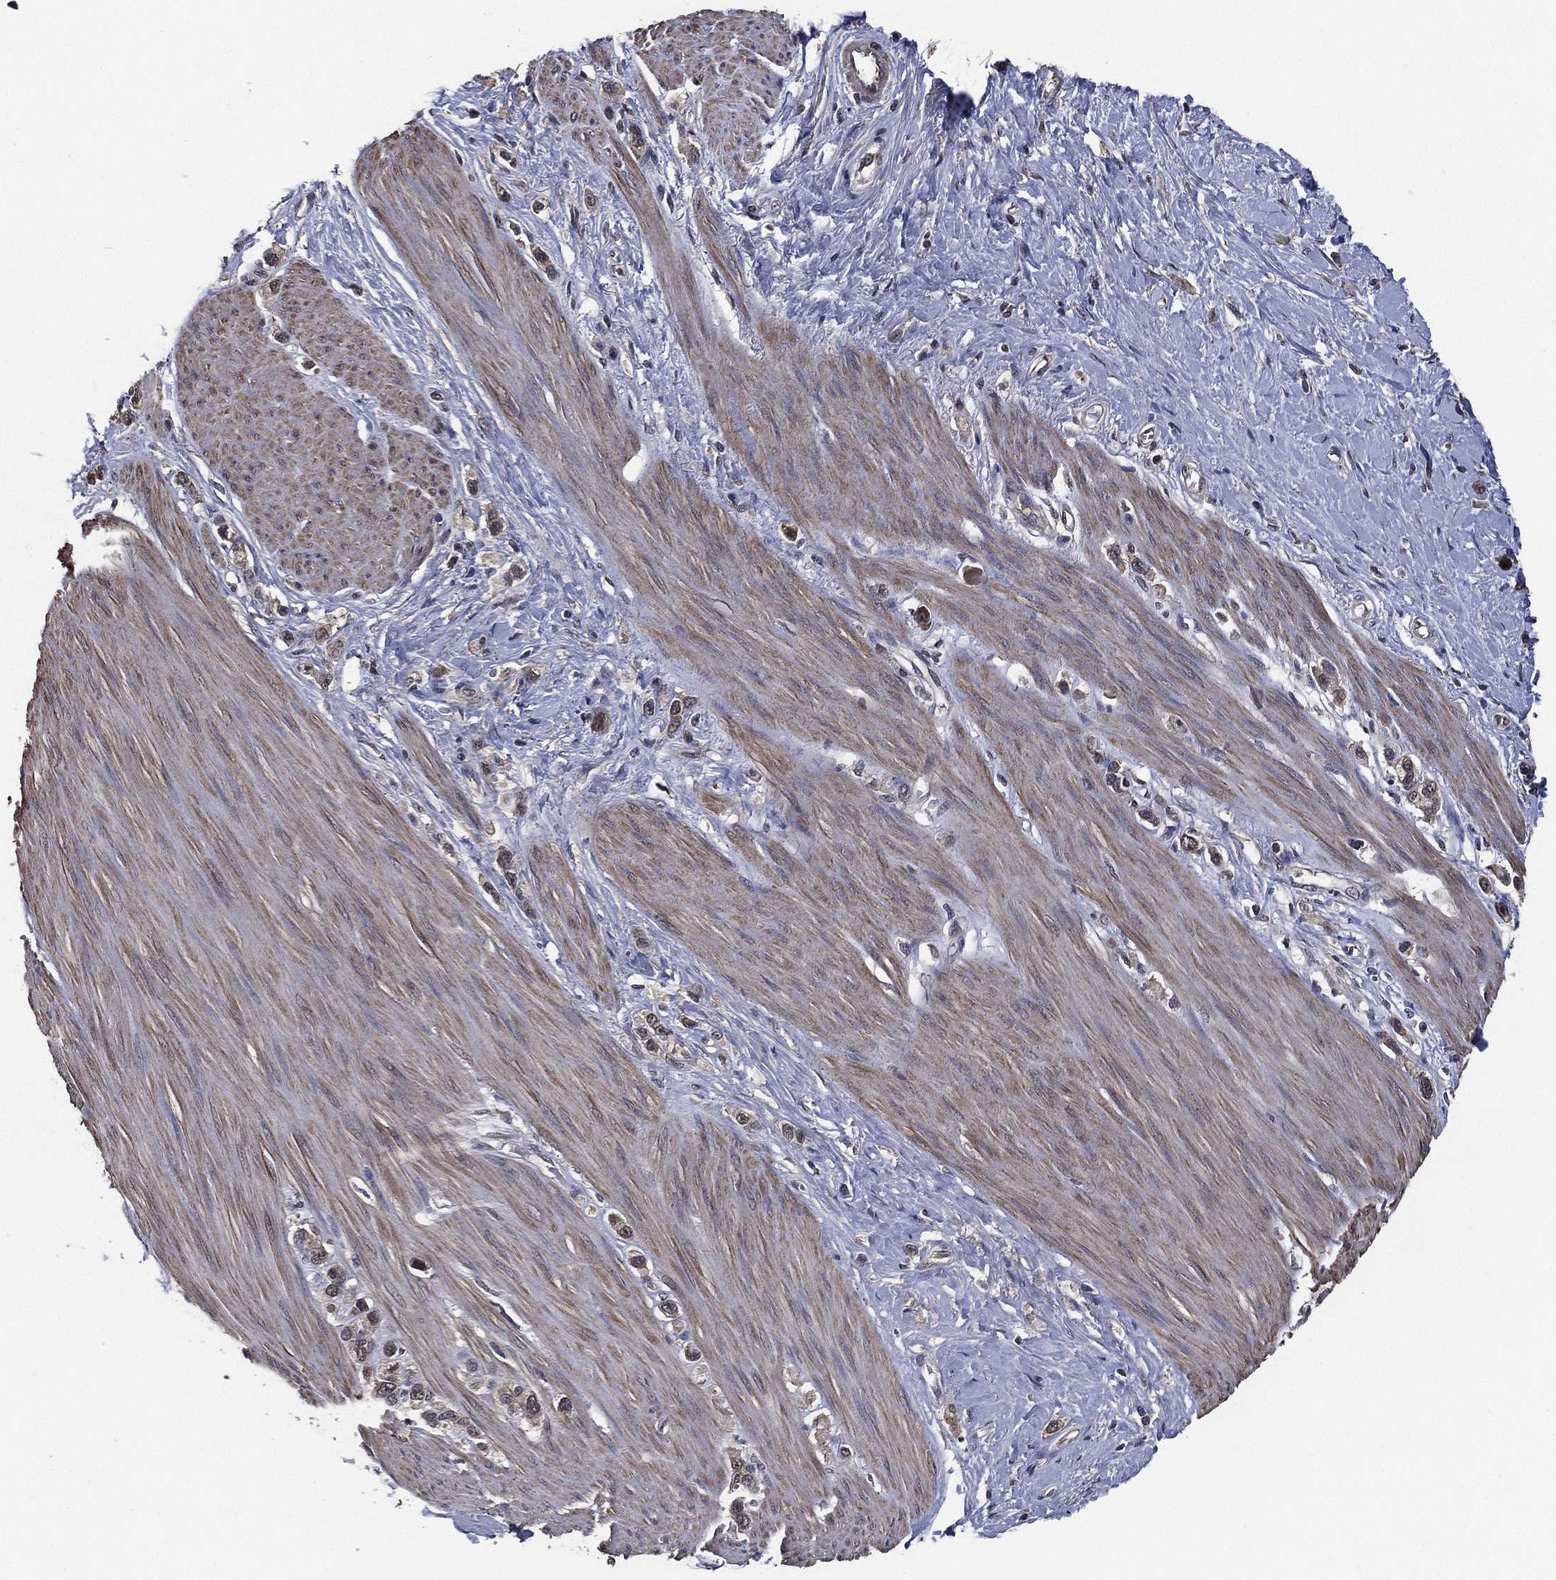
{"staining": {"intensity": "weak", "quantity": "<25%", "location": "cytoplasmic/membranous"}, "tissue": "stomach cancer", "cell_type": "Tumor cells", "image_type": "cancer", "snomed": [{"axis": "morphology", "description": "Normal tissue, NOS"}, {"axis": "morphology", "description": "Adenocarcinoma, NOS"}, {"axis": "morphology", "description": "Adenocarcinoma, High grade"}, {"axis": "topography", "description": "Stomach, upper"}, {"axis": "topography", "description": "Stomach"}], "caption": "This photomicrograph is of stomach adenocarcinoma stained with immunohistochemistry to label a protein in brown with the nuclei are counter-stained blue. There is no positivity in tumor cells.", "gene": "PCNT", "patient": {"sex": "female", "age": 65}}